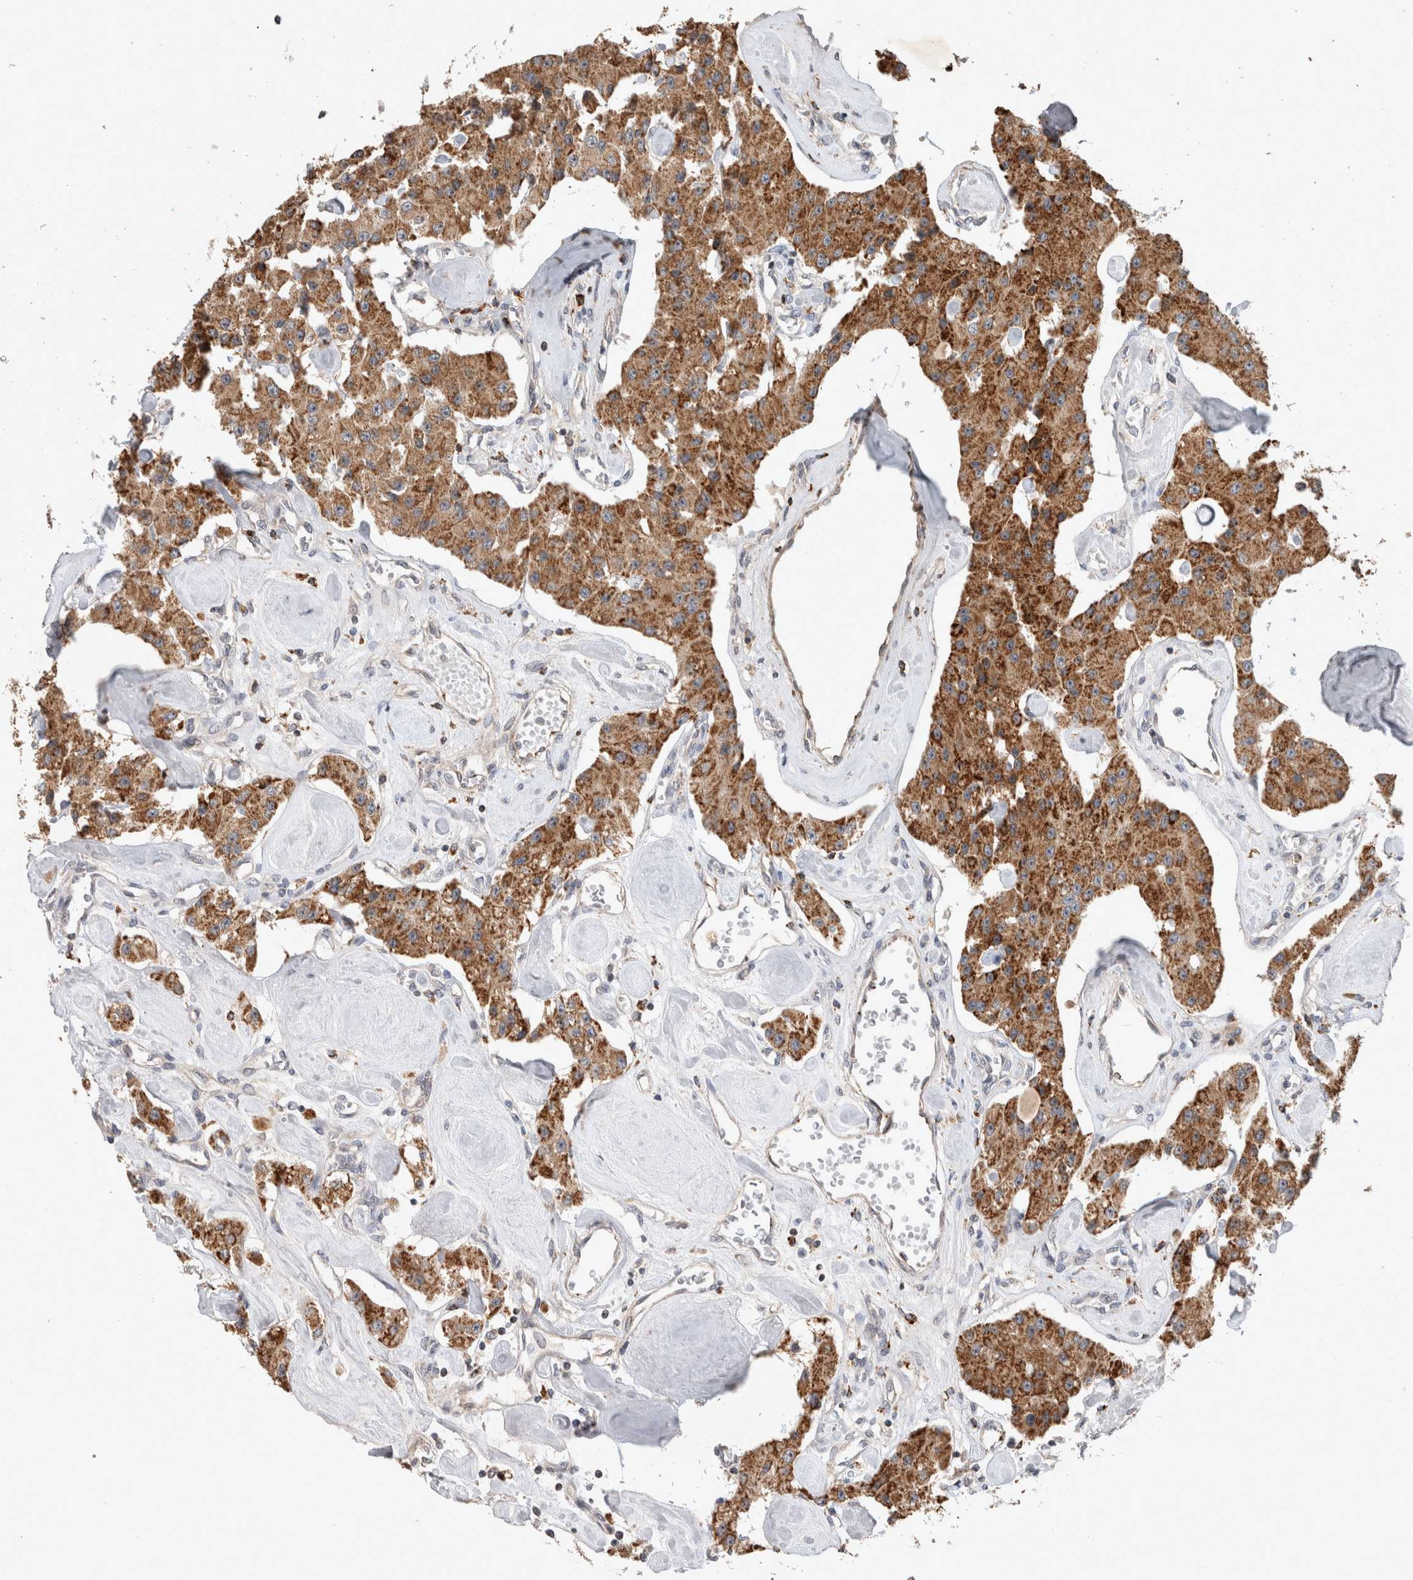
{"staining": {"intensity": "strong", "quantity": ">75%", "location": "cytoplasmic/membranous"}, "tissue": "carcinoid", "cell_type": "Tumor cells", "image_type": "cancer", "snomed": [{"axis": "morphology", "description": "Carcinoid, malignant, NOS"}, {"axis": "topography", "description": "Pancreas"}], "caption": "High-magnification brightfield microscopy of carcinoid (malignant) stained with DAB (brown) and counterstained with hematoxylin (blue). tumor cells exhibit strong cytoplasmic/membranous positivity is present in about>75% of cells.", "gene": "SERAC1", "patient": {"sex": "male", "age": 41}}